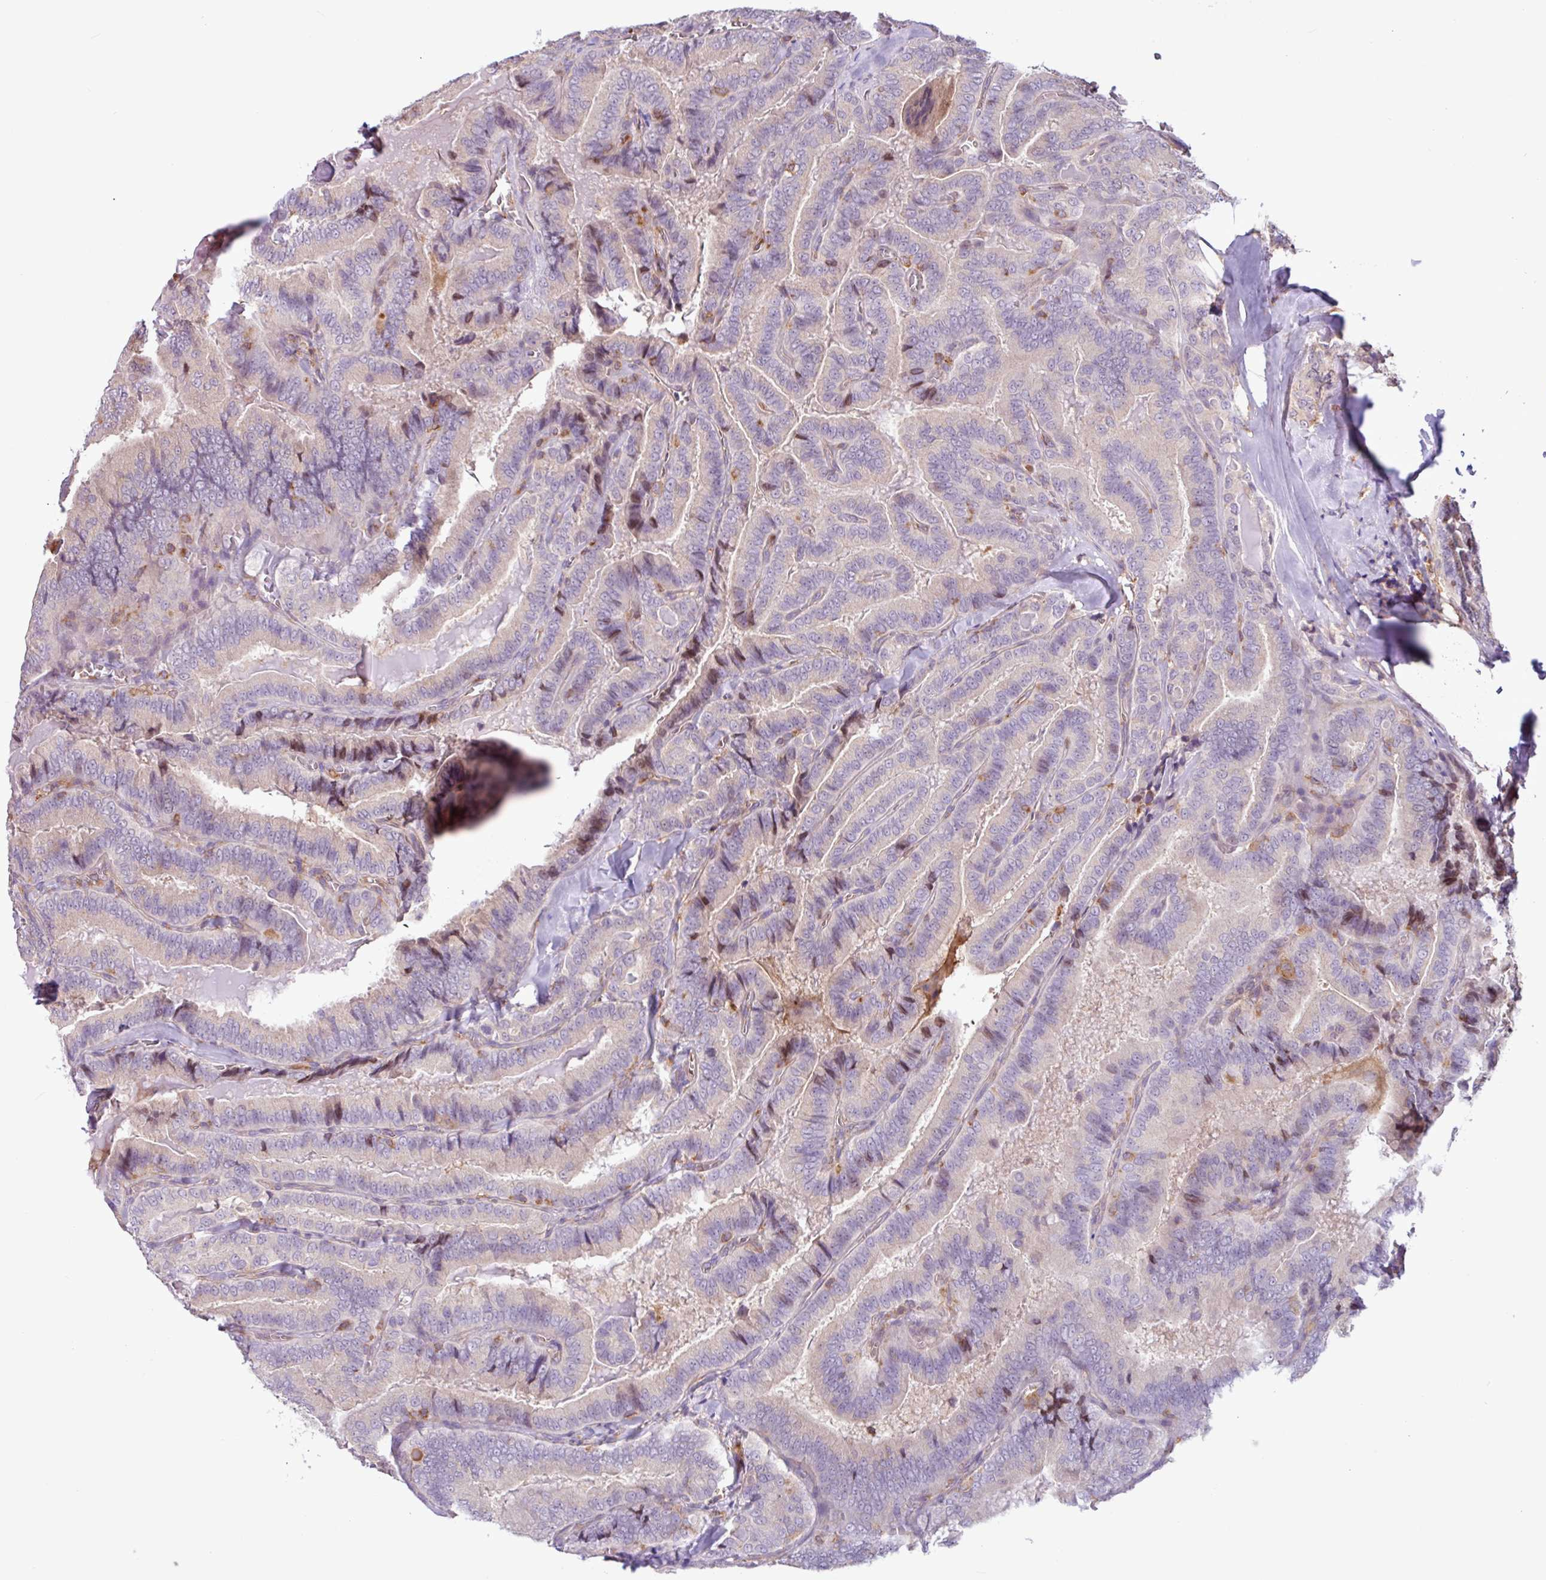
{"staining": {"intensity": "negative", "quantity": "none", "location": "none"}, "tissue": "thyroid cancer", "cell_type": "Tumor cells", "image_type": "cancer", "snomed": [{"axis": "morphology", "description": "Papillary adenocarcinoma, NOS"}, {"axis": "topography", "description": "Thyroid gland"}], "caption": "Histopathology image shows no protein expression in tumor cells of thyroid papillary adenocarcinoma tissue.", "gene": "ACTR3", "patient": {"sex": "male", "age": 61}}